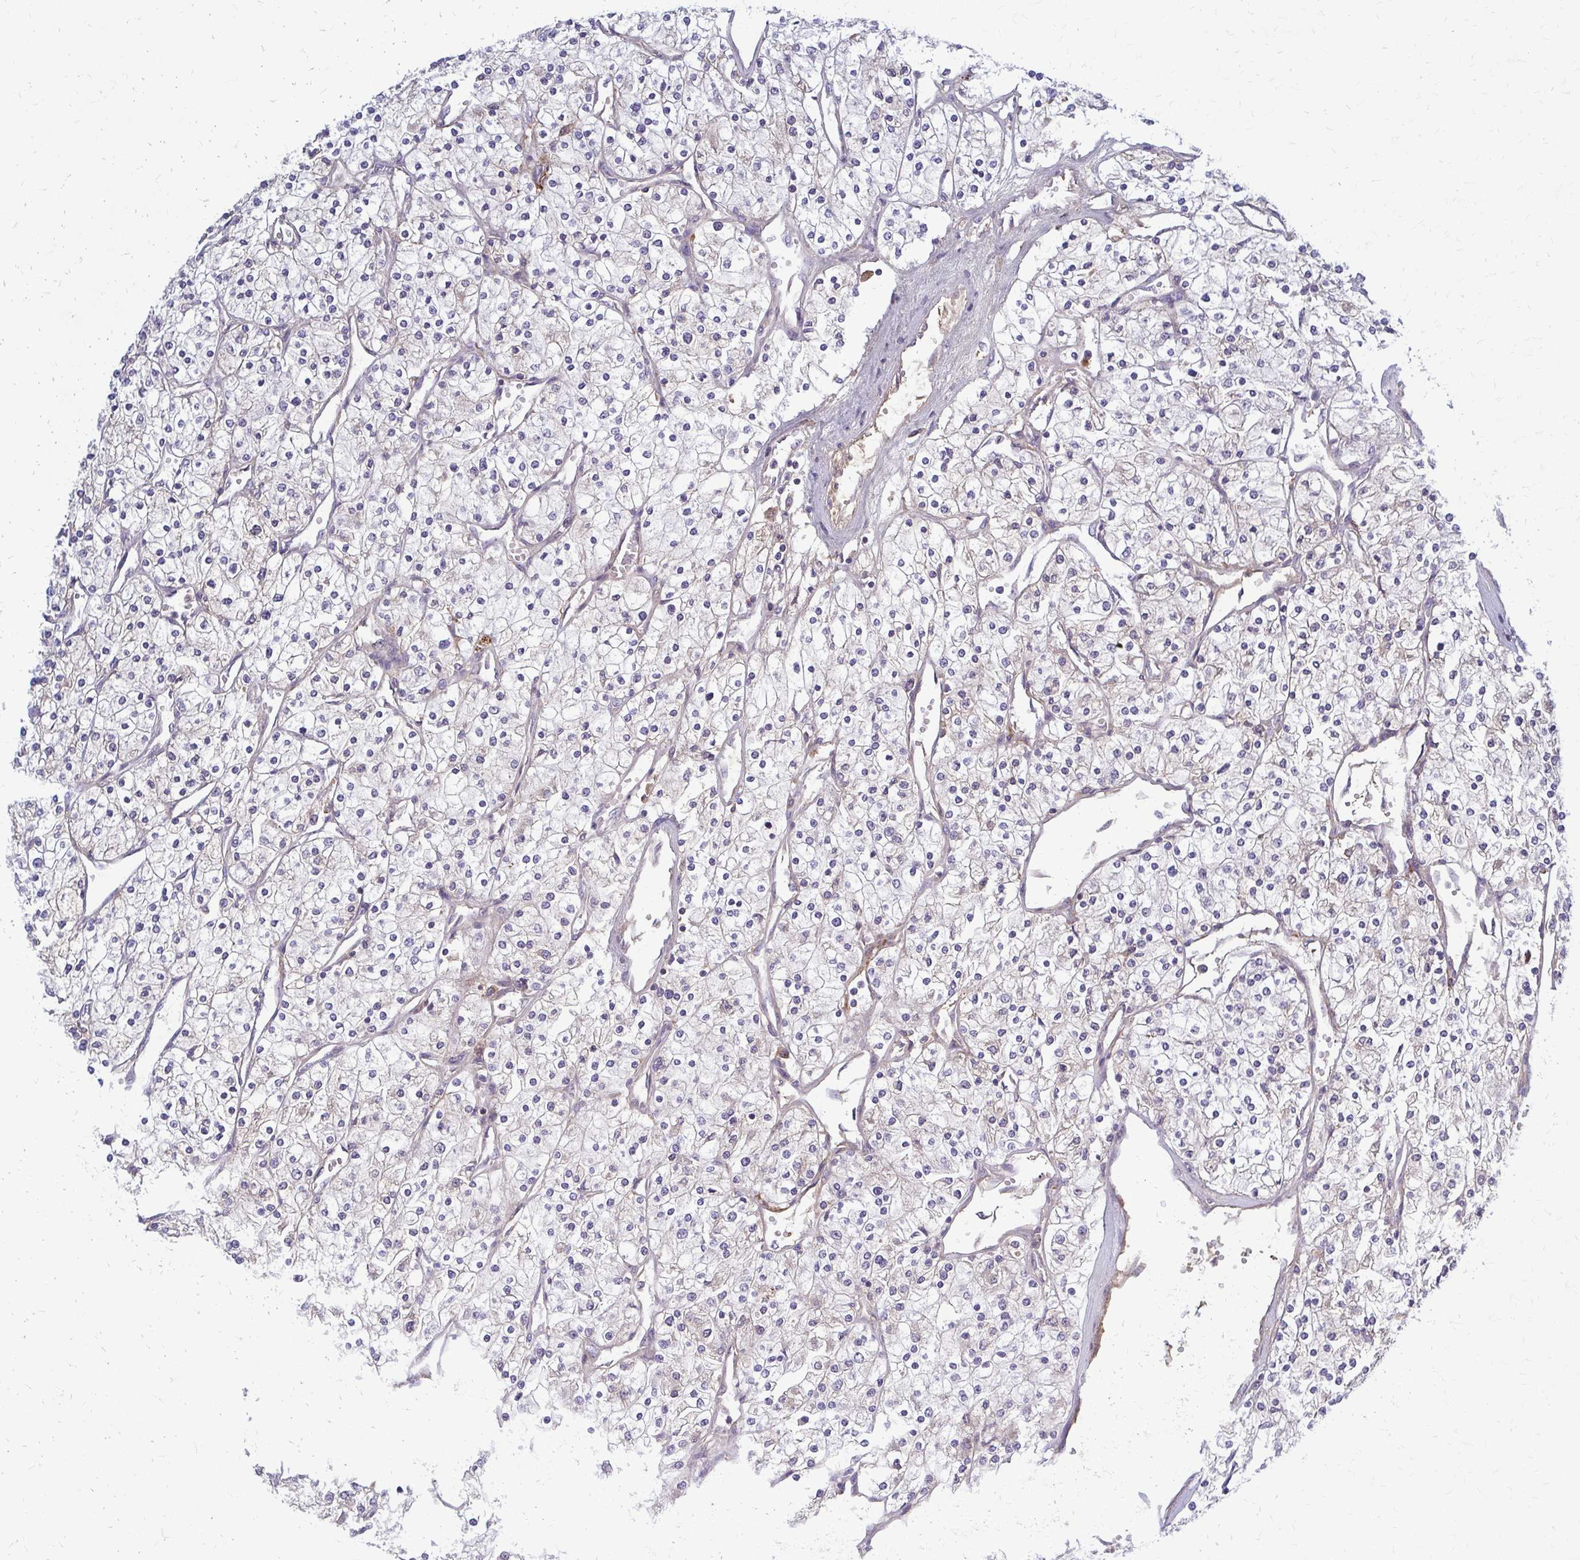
{"staining": {"intensity": "negative", "quantity": "none", "location": "none"}, "tissue": "renal cancer", "cell_type": "Tumor cells", "image_type": "cancer", "snomed": [{"axis": "morphology", "description": "Adenocarcinoma, NOS"}, {"axis": "topography", "description": "Kidney"}], "caption": "An immunohistochemistry micrograph of renal cancer (adenocarcinoma) is shown. There is no staining in tumor cells of renal cancer (adenocarcinoma). The staining was performed using DAB (3,3'-diaminobenzidine) to visualize the protein expression in brown, while the nuclei were stained in blue with hematoxylin (Magnification: 20x).", "gene": "MCRIP2", "patient": {"sex": "male", "age": 80}}